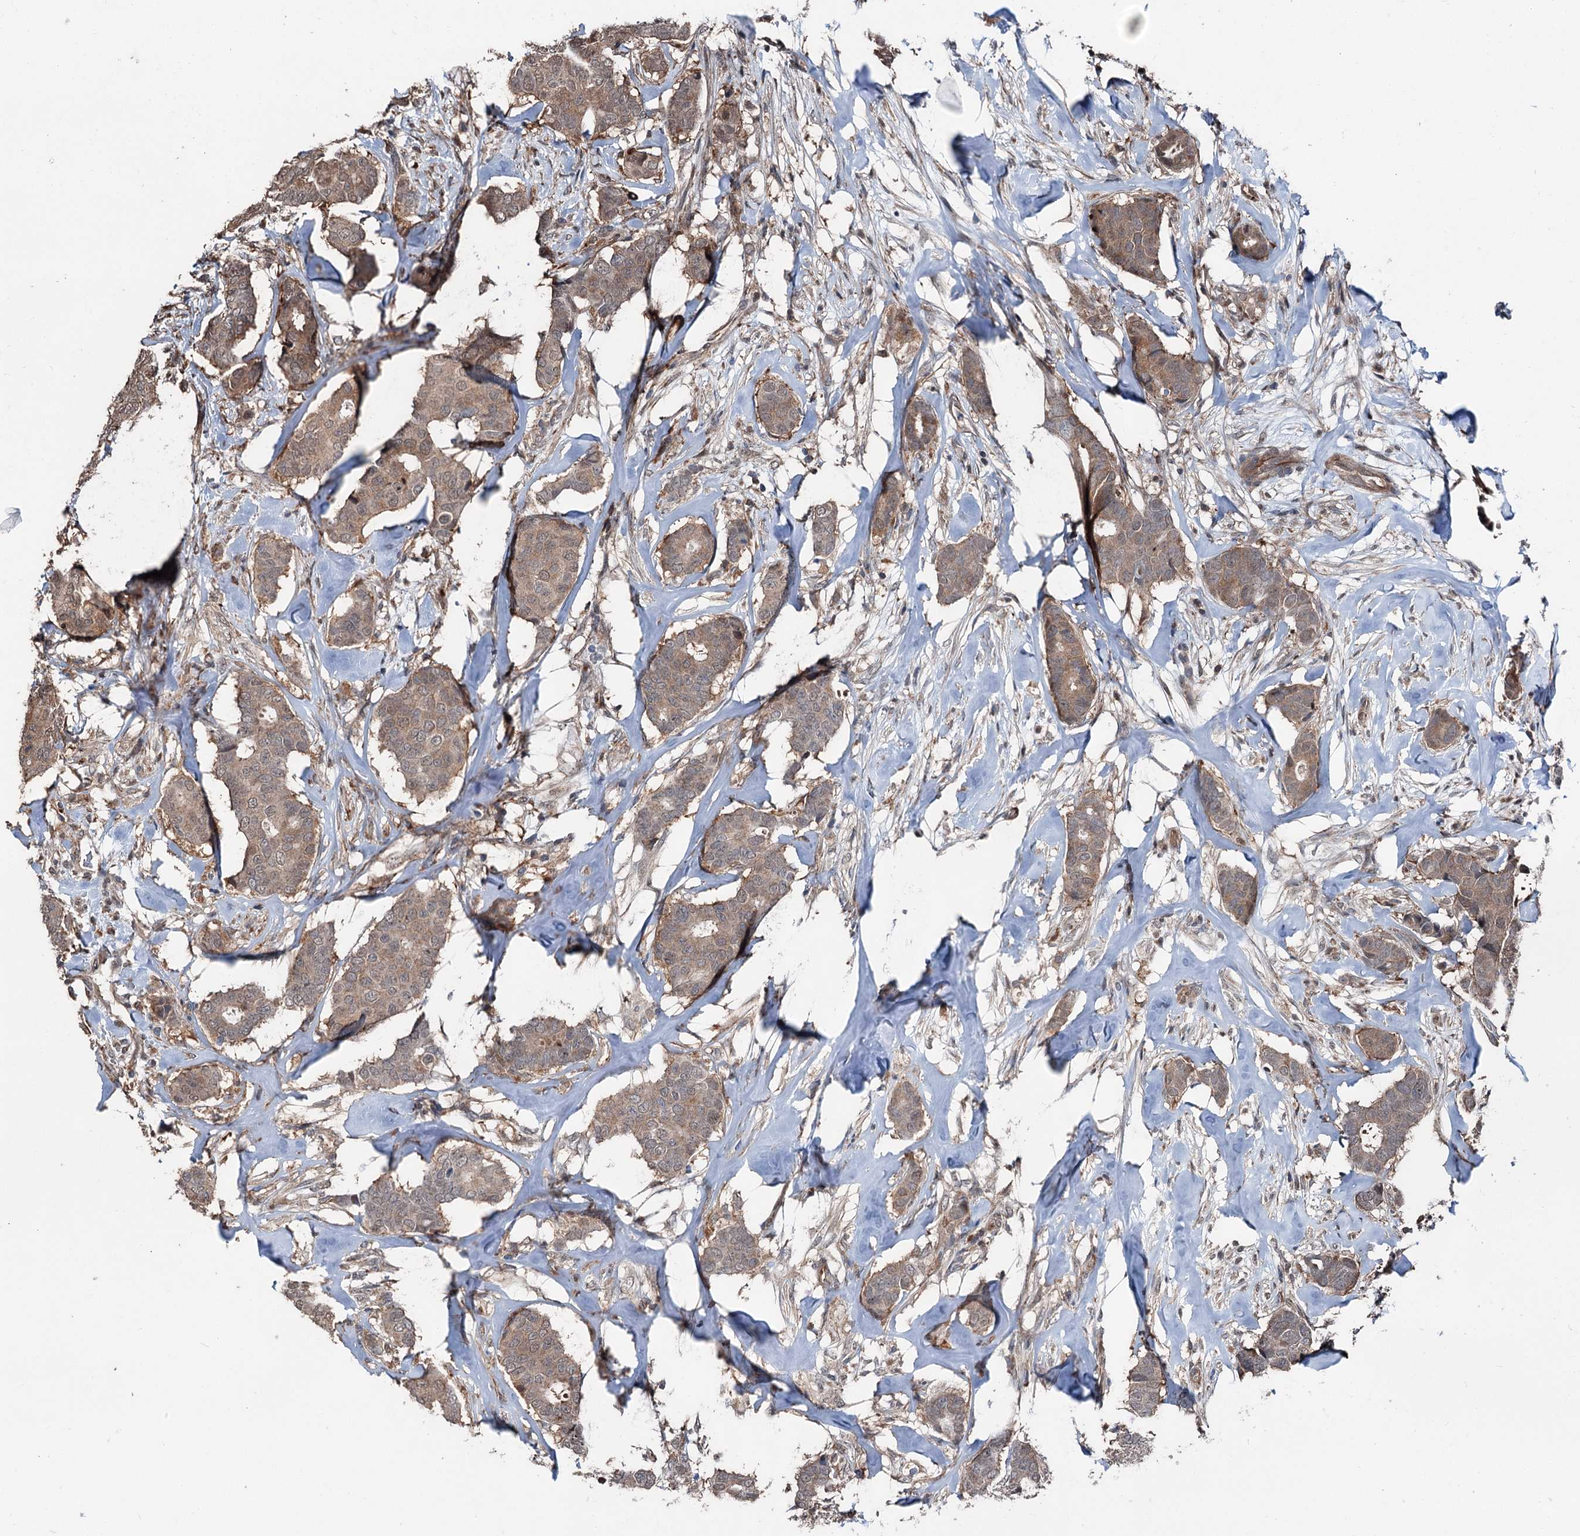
{"staining": {"intensity": "moderate", "quantity": ">75%", "location": "cytoplasmic/membranous"}, "tissue": "breast cancer", "cell_type": "Tumor cells", "image_type": "cancer", "snomed": [{"axis": "morphology", "description": "Duct carcinoma"}, {"axis": "topography", "description": "Breast"}], "caption": "Breast intraductal carcinoma stained with a brown dye displays moderate cytoplasmic/membranous positive staining in approximately >75% of tumor cells.", "gene": "PSMD13", "patient": {"sex": "female", "age": 75}}